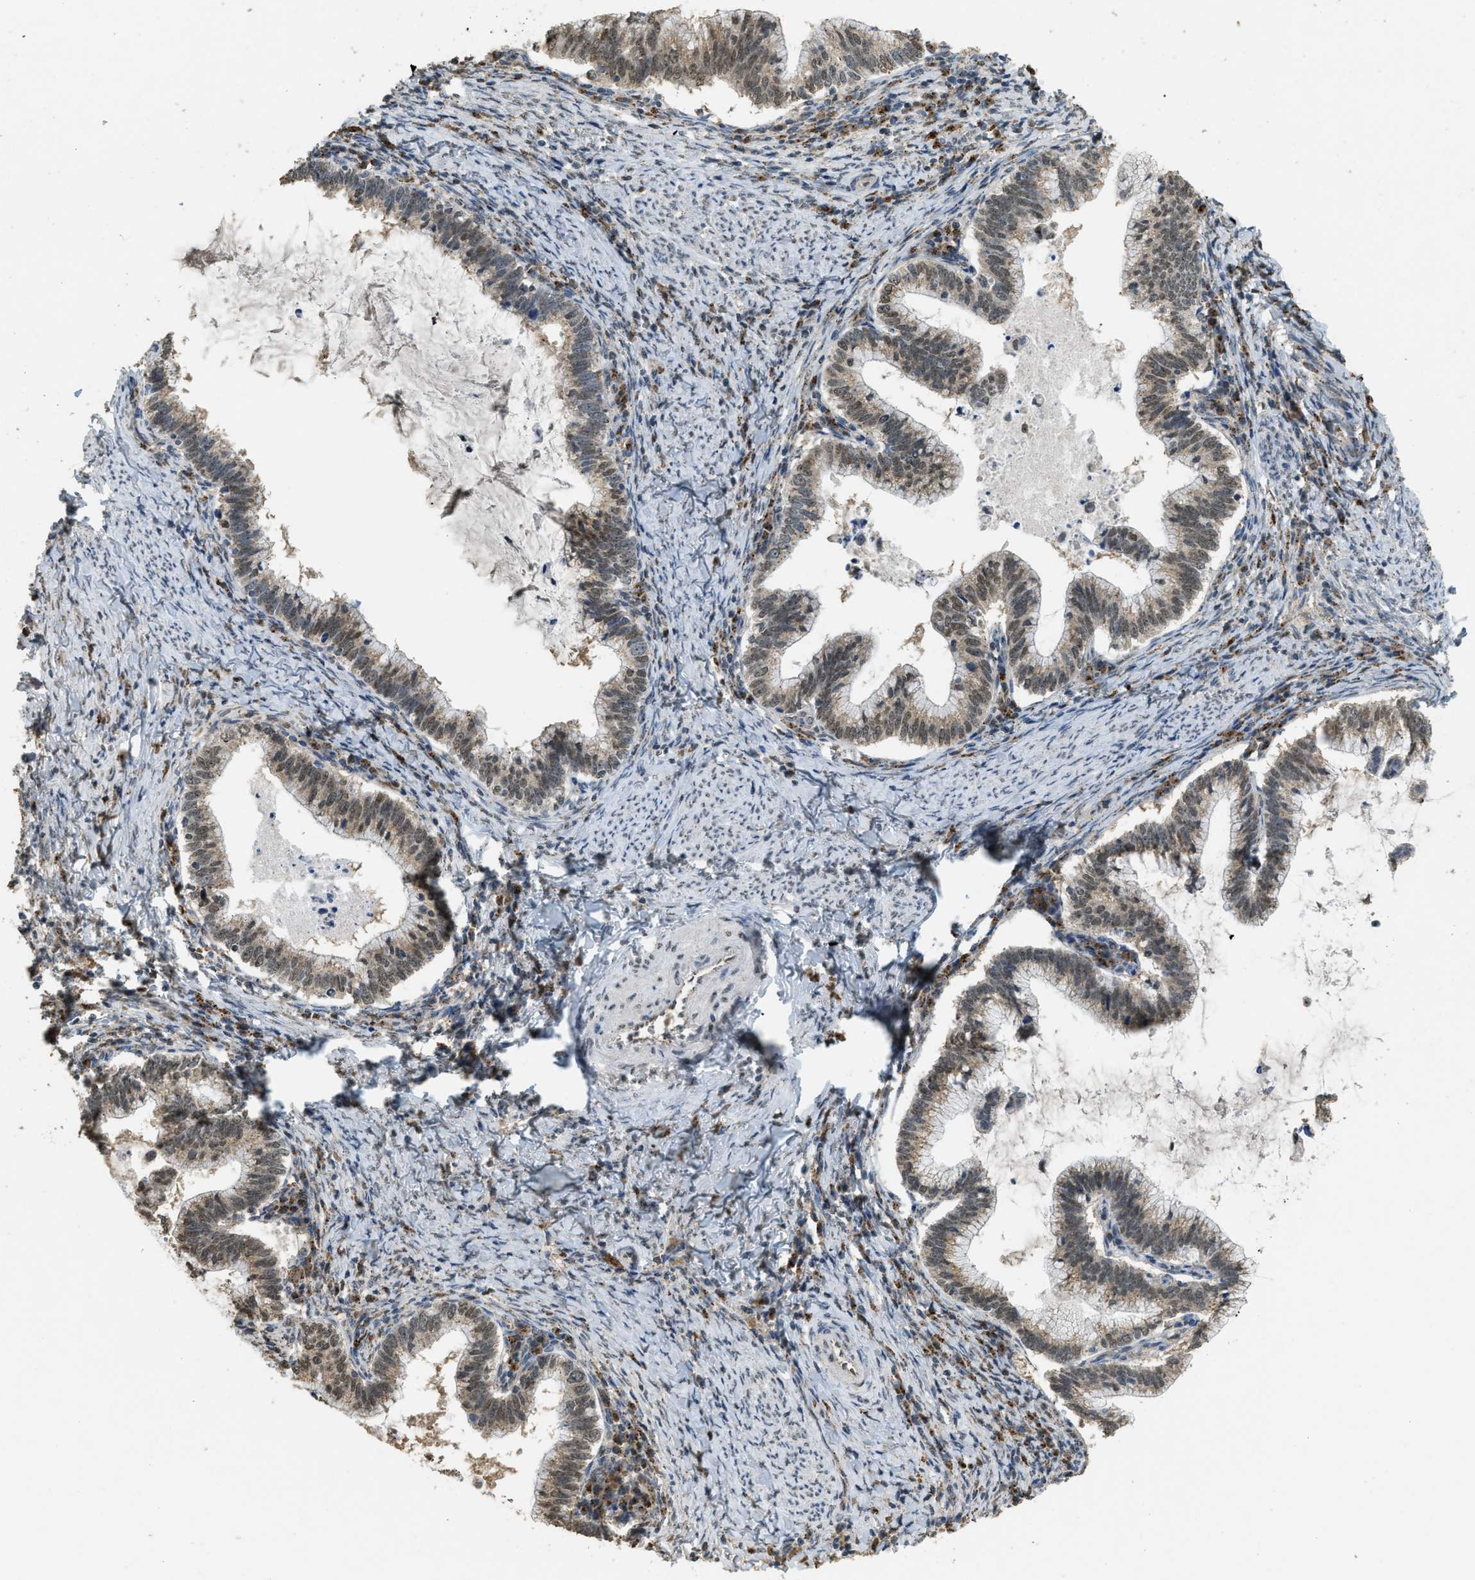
{"staining": {"intensity": "moderate", "quantity": ">75%", "location": "cytoplasmic/membranous,nuclear"}, "tissue": "cervical cancer", "cell_type": "Tumor cells", "image_type": "cancer", "snomed": [{"axis": "morphology", "description": "Adenocarcinoma, NOS"}, {"axis": "topography", "description": "Cervix"}], "caption": "Immunohistochemistry histopathology image of cervical cancer (adenocarcinoma) stained for a protein (brown), which exhibits medium levels of moderate cytoplasmic/membranous and nuclear positivity in approximately >75% of tumor cells.", "gene": "IPO7", "patient": {"sex": "female", "age": 36}}